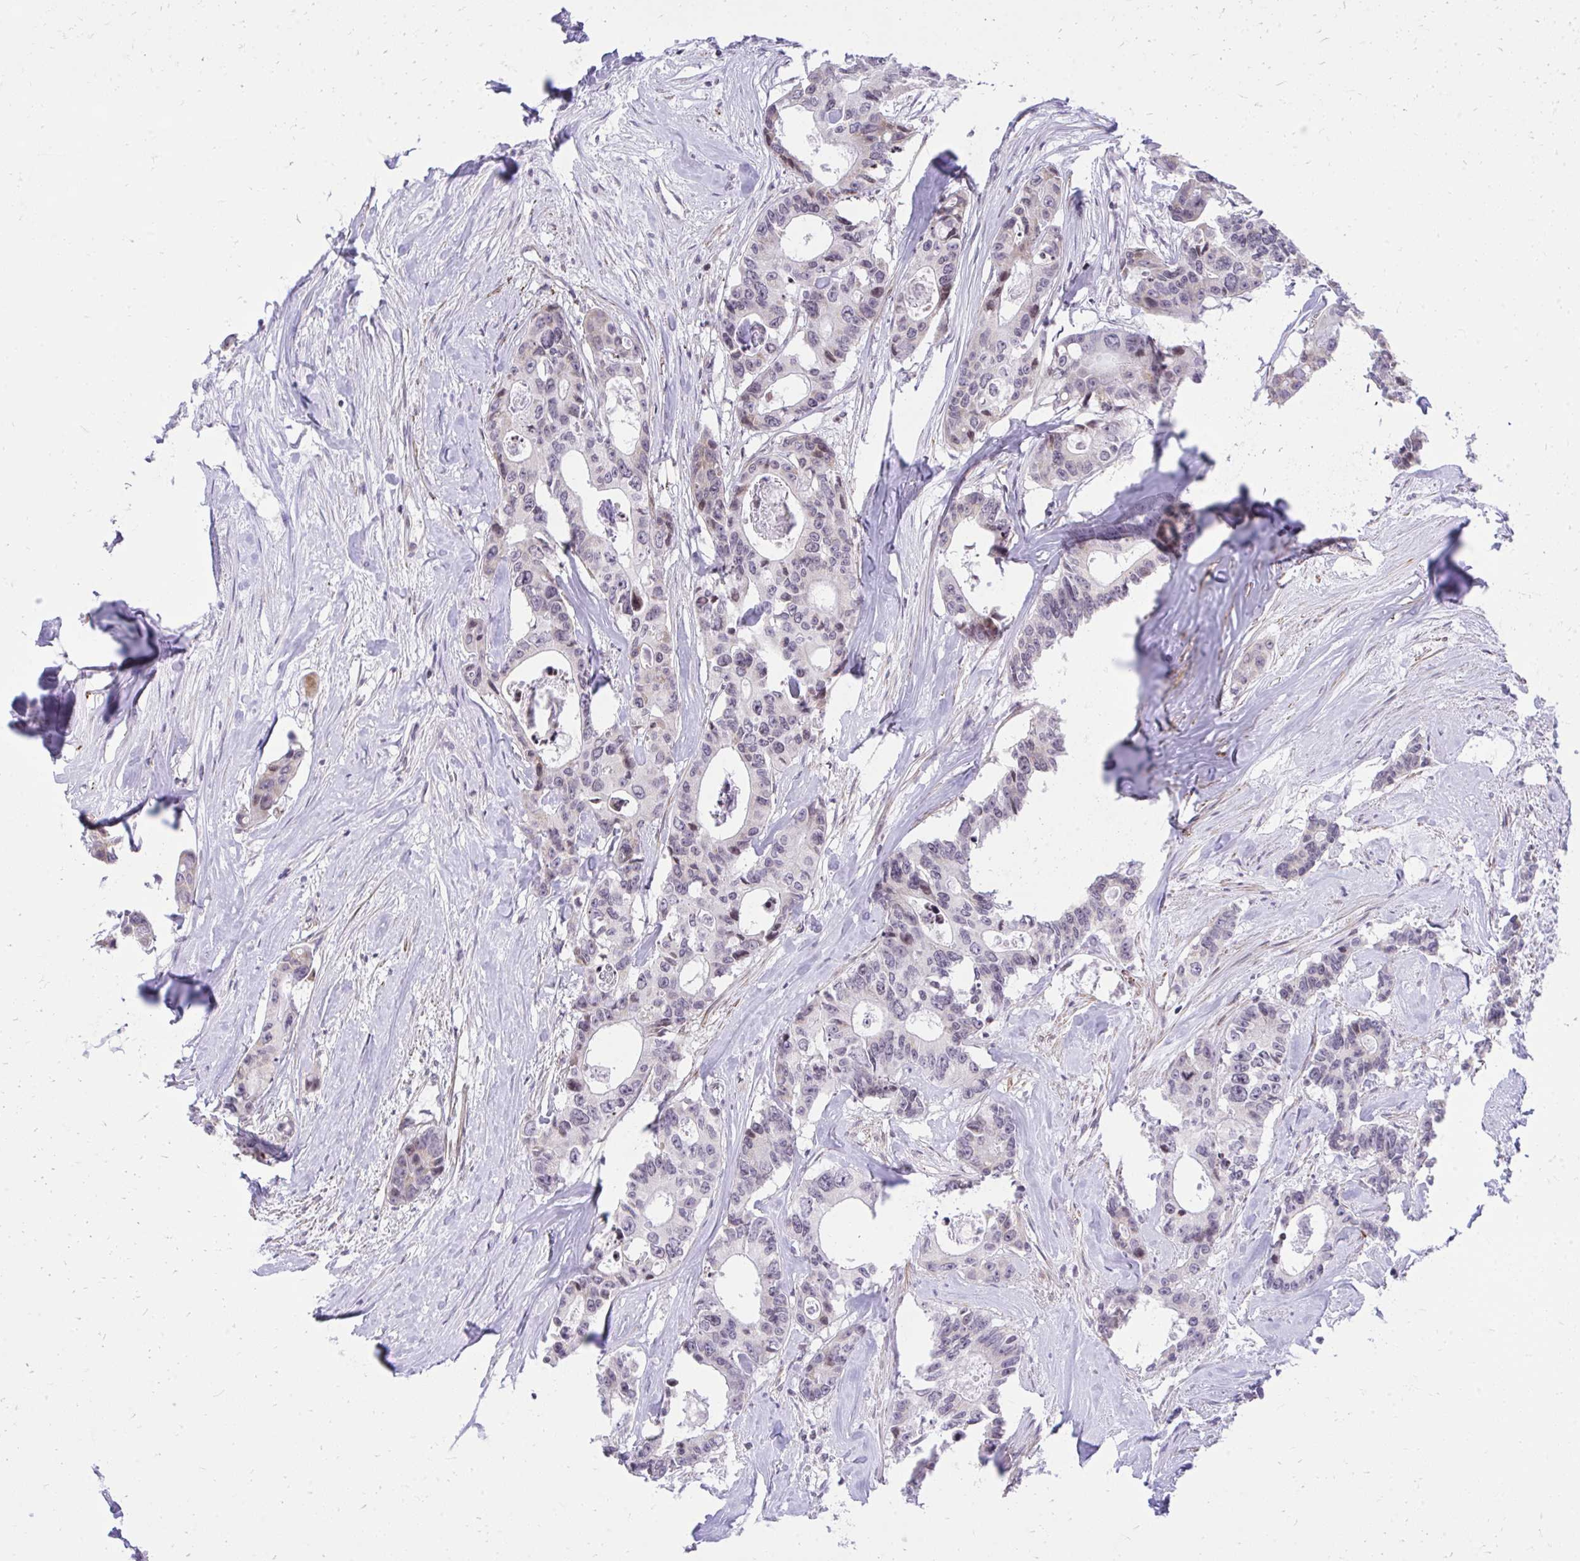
{"staining": {"intensity": "negative", "quantity": "none", "location": "none"}, "tissue": "colorectal cancer", "cell_type": "Tumor cells", "image_type": "cancer", "snomed": [{"axis": "morphology", "description": "Adenocarcinoma, NOS"}, {"axis": "topography", "description": "Rectum"}], "caption": "High power microscopy photomicrograph of an IHC micrograph of colorectal adenocarcinoma, revealing no significant staining in tumor cells.", "gene": "KCNN4", "patient": {"sex": "male", "age": 57}}